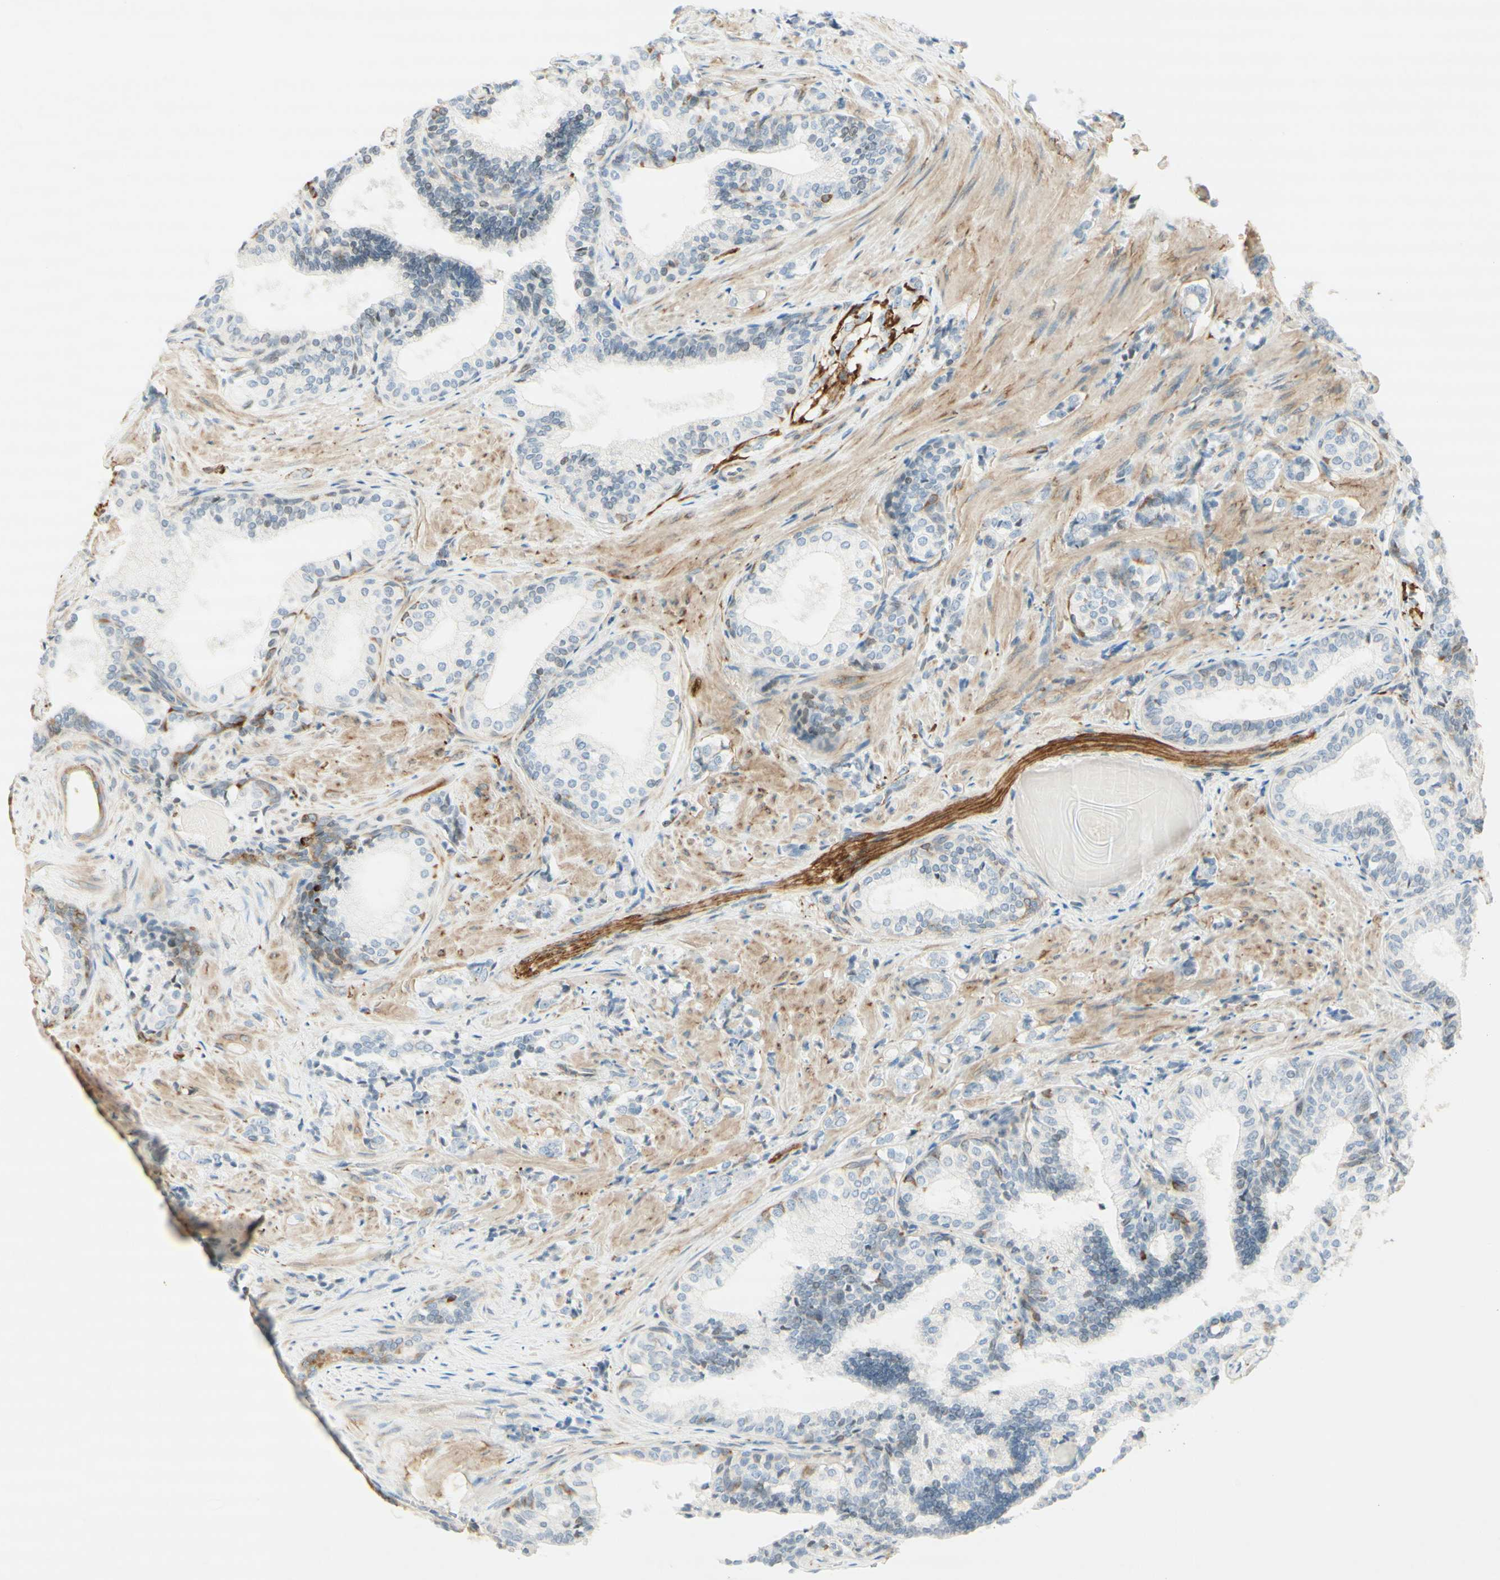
{"staining": {"intensity": "negative", "quantity": "none", "location": "none"}, "tissue": "prostate cancer", "cell_type": "Tumor cells", "image_type": "cancer", "snomed": [{"axis": "morphology", "description": "Adenocarcinoma, Low grade"}, {"axis": "topography", "description": "Prostate"}], "caption": "There is no significant staining in tumor cells of prostate adenocarcinoma (low-grade).", "gene": "MAP1B", "patient": {"sex": "male", "age": 60}}